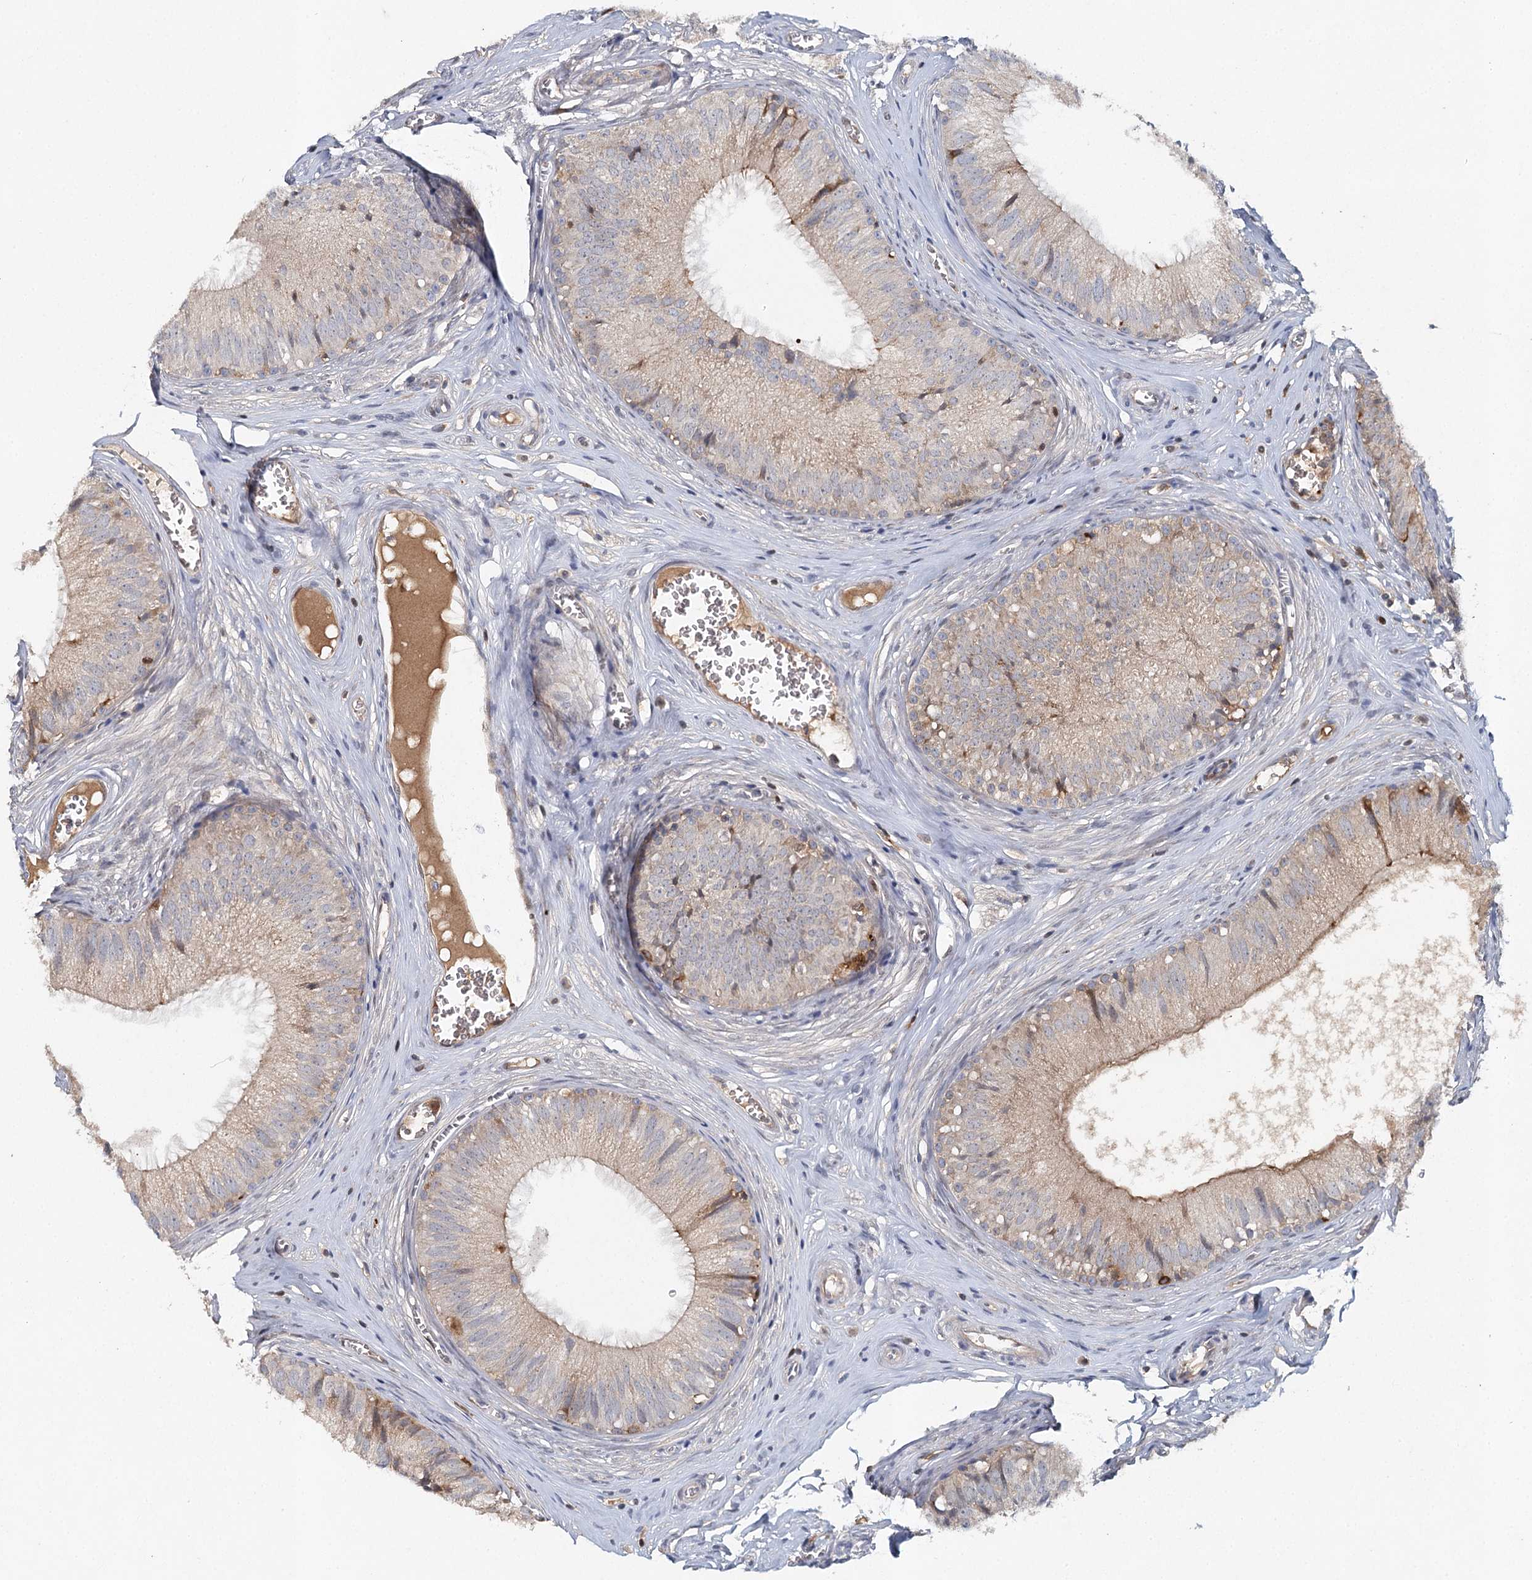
{"staining": {"intensity": "moderate", "quantity": "25%-75%", "location": "cytoplasmic/membranous"}, "tissue": "epididymis", "cell_type": "Glandular cells", "image_type": "normal", "snomed": [{"axis": "morphology", "description": "Normal tissue, NOS"}, {"axis": "topography", "description": "Epididymis"}], "caption": "Epididymis stained with immunohistochemistry (IHC) shows moderate cytoplasmic/membranous positivity in approximately 25%-75% of glandular cells.", "gene": "SLC41A2", "patient": {"sex": "male", "age": 36}}